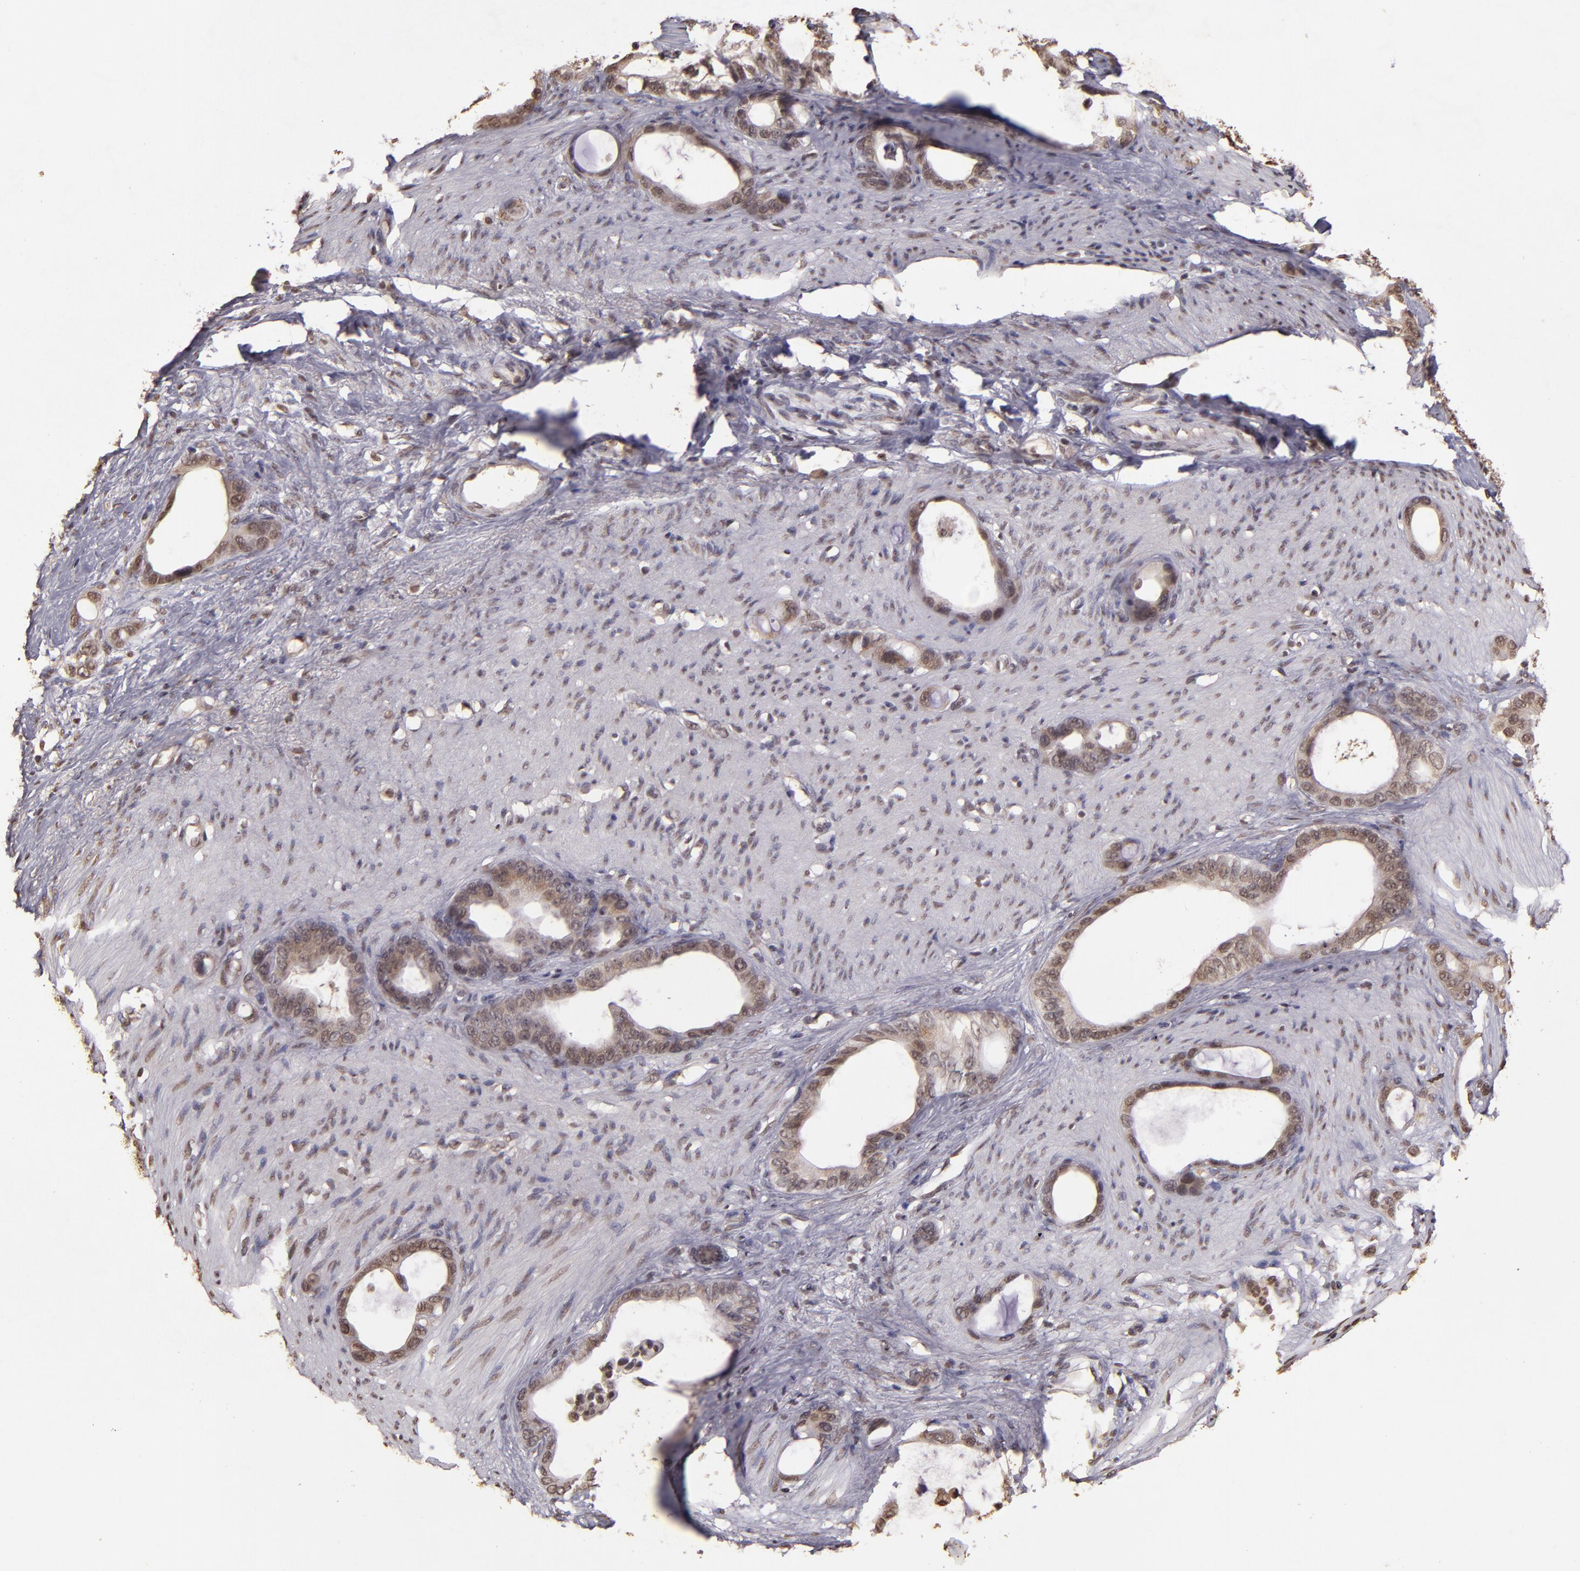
{"staining": {"intensity": "weak", "quantity": ">75%", "location": "cytoplasmic/membranous,nuclear"}, "tissue": "stomach cancer", "cell_type": "Tumor cells", "image_type": "cancer", "snomed": [{"axis": "morphology", "description": "Adenocarcinoma, NOS"}, {"axis": "topography", "description": "Stomach"}], "caption": "The micrograph exhibits staining of stomach cancer (adenocarcinoma), revealing weak cytoplasmic/membranous and nuclear protein expression (brown color) within tumor cells. (DAB (3,3'-diaminobenzidine) IHC, brown staining for protein, blue staining for nuclei).", "gene": "CUL1", "patient": {"sex": "female", "age": 75}}